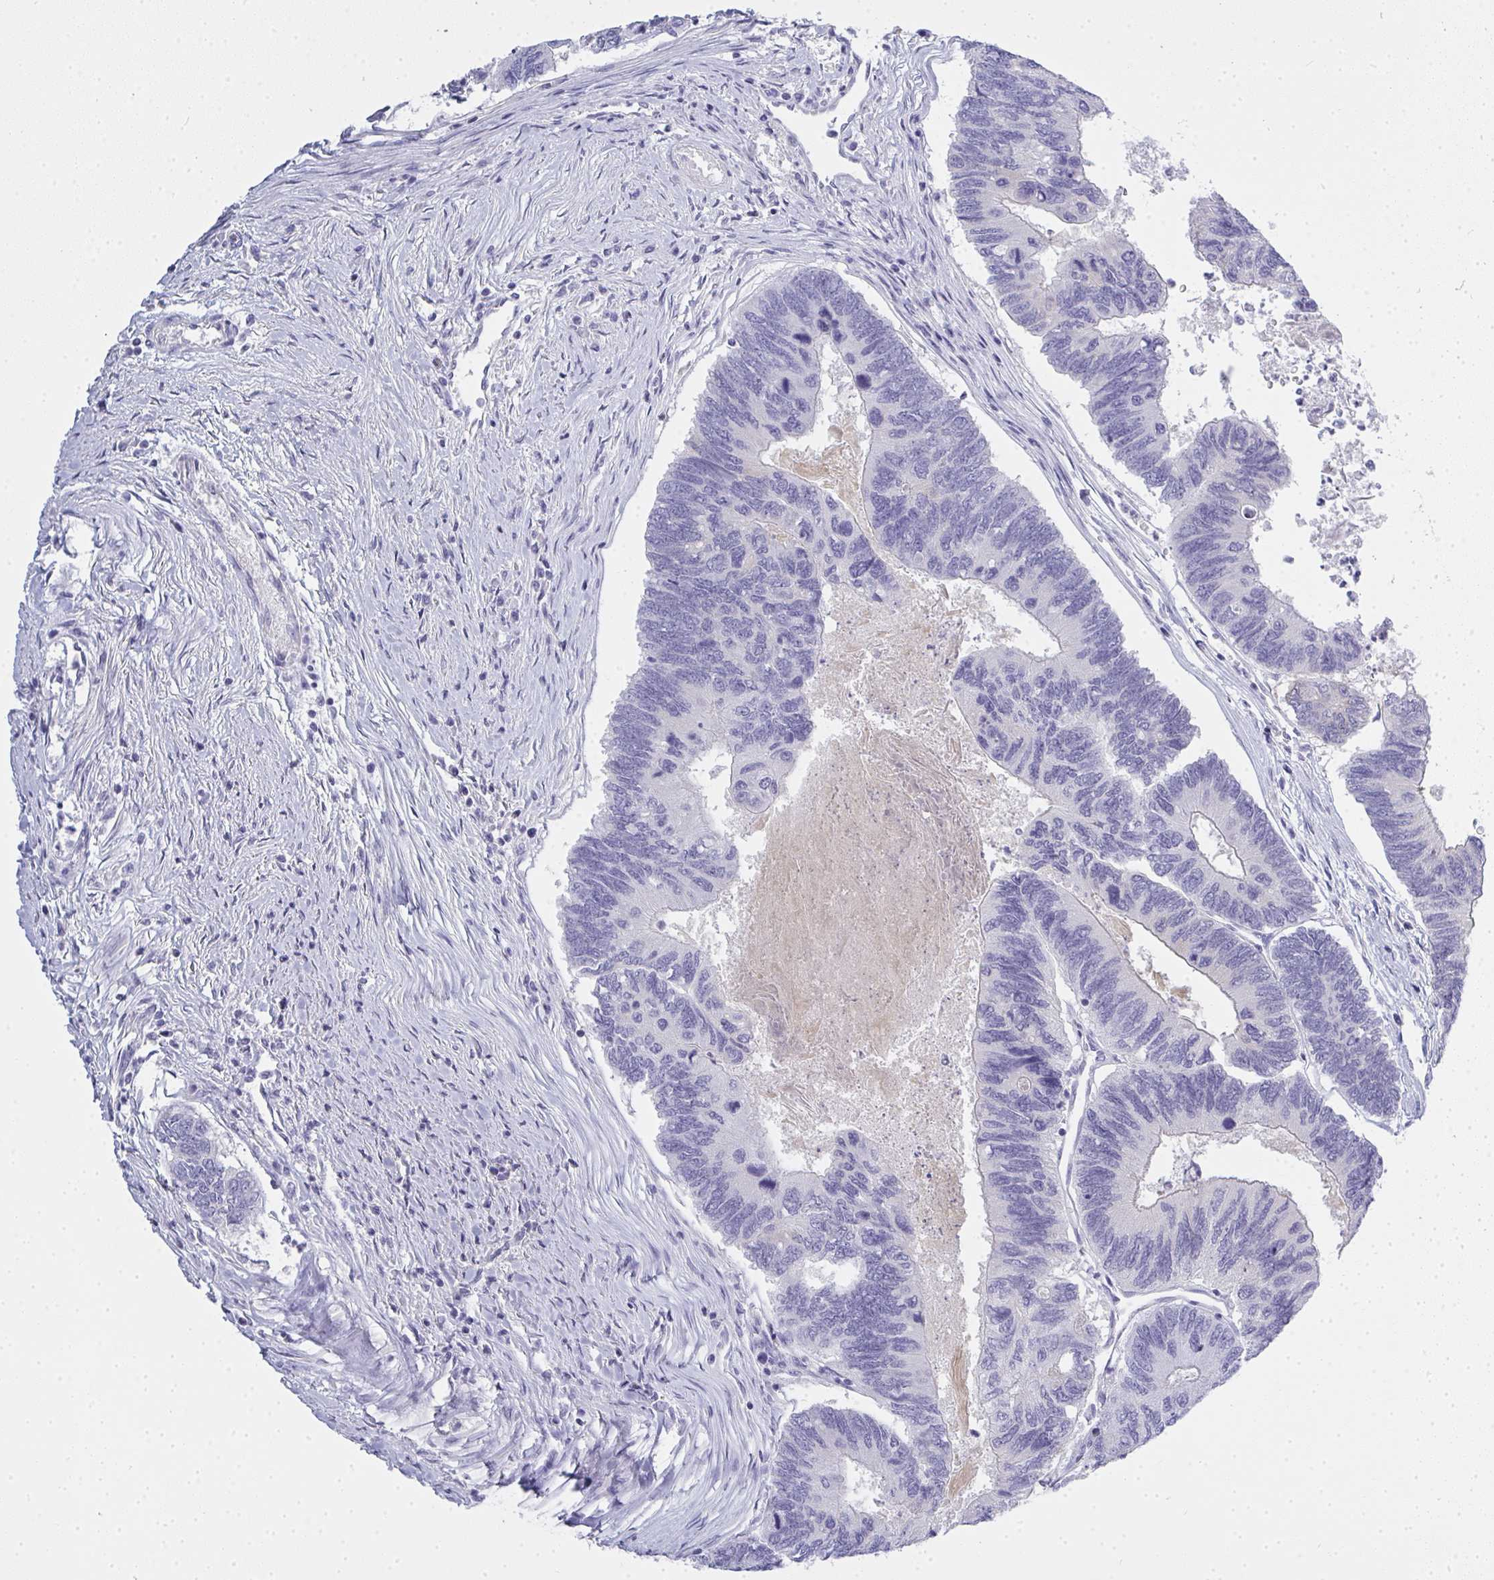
{"staining": {"intensity": "negative", "quantity": "none", "location": "none"}, "tissue": "colorectal cancer", "cell_type": "Tumor cells", "image_type": "cancer", "snomed": [{"axis": "morphology", "description": "Adenocarcinoma, NOS"}, {"axis": "topography", "description": "Colon"}], "caption": "Colorectal cancer was stained to show a protein in brown. There is no significant expression in tumor cells.", "gene": "GSDMB", "patient": {"sex": "female", "age": 67}}